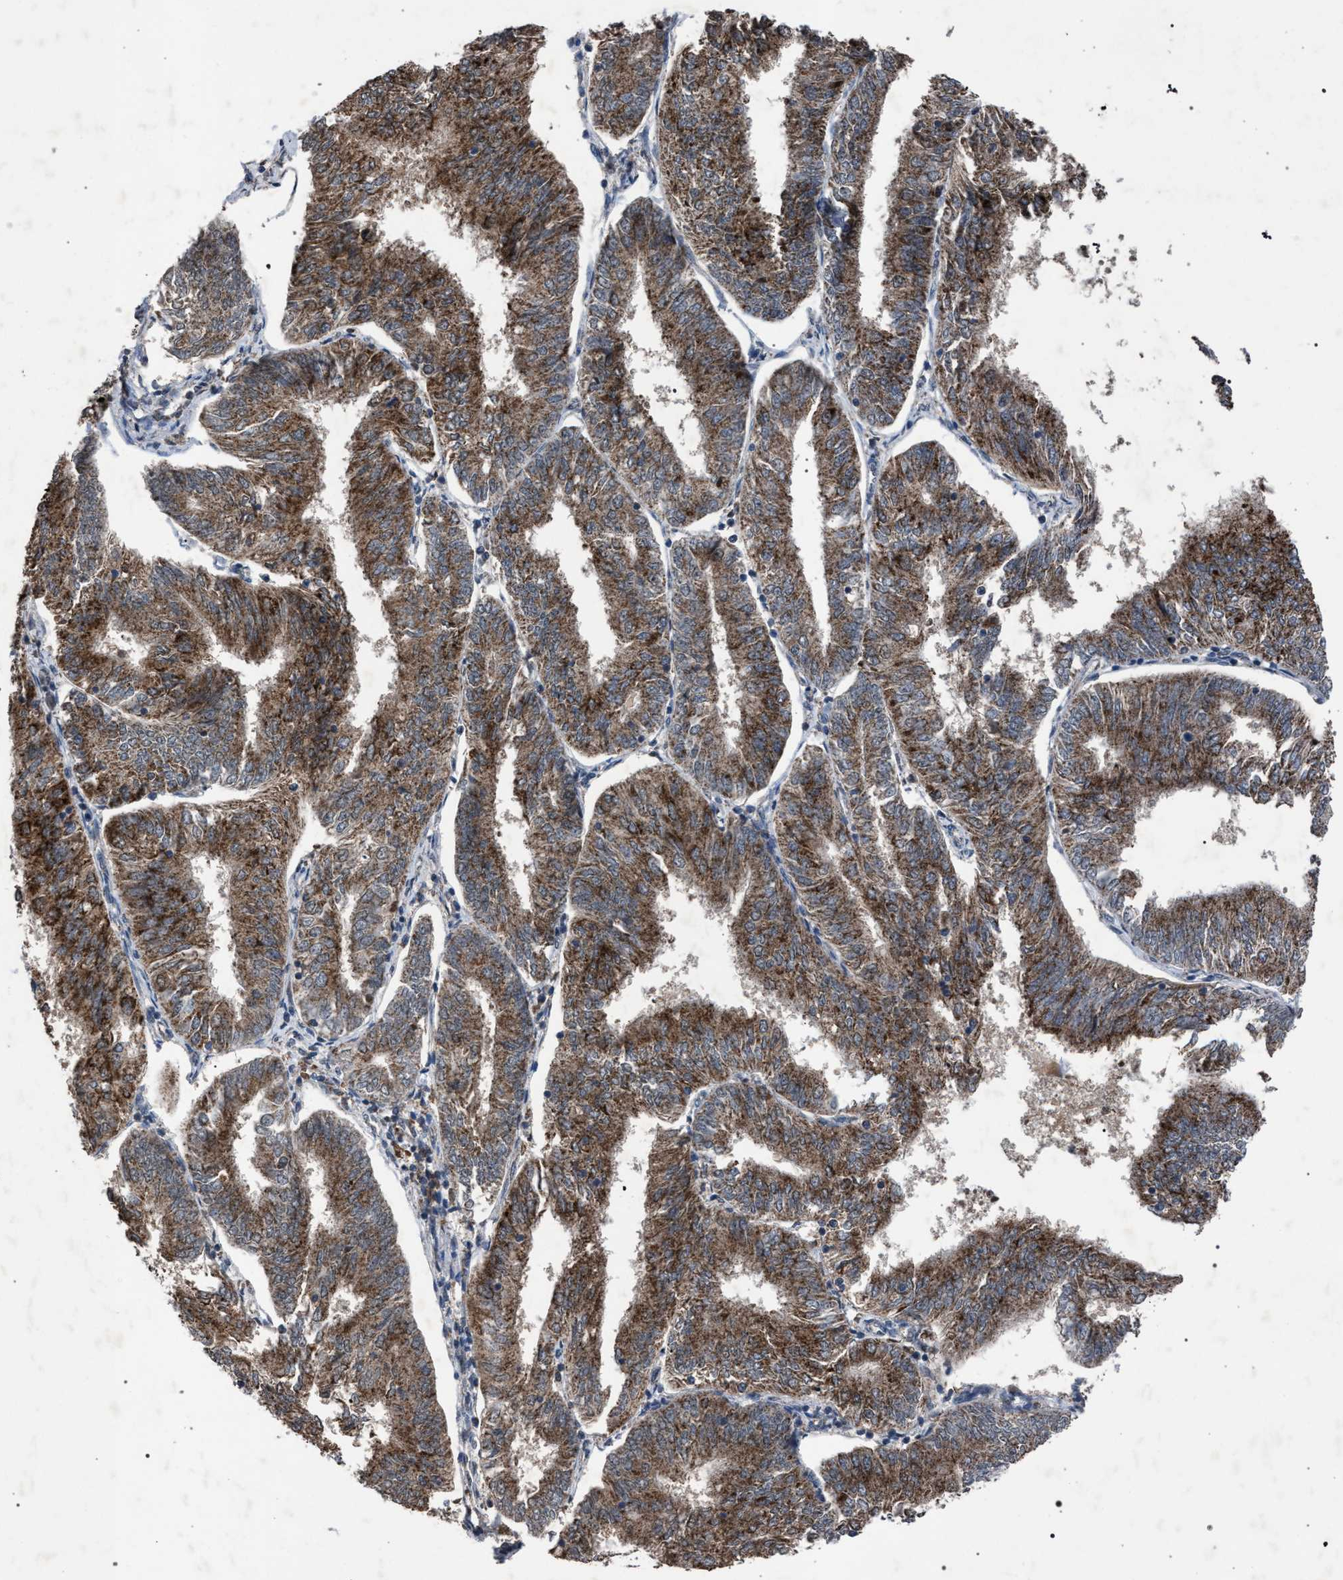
{"staining": {"intensity": "strong", "quantity": ">75%", "location": "cytoplasmic/membranous"}, "tissue": "endometrial cancer", "cell_type": "Tumor cells", "image_type": "cancer", "snomed": [{"axis": "morphology", "description": "Adenocarcinoma, NOS"}, {"axis": "topography", "description": "Endometrium"}], "caption": "DAB immunohistochemical staining of endometrial adenocarcinoma shows strong cytoplasmic/membranous protein positivity in about >75% of tumor cells.", "gene": "HSD17B4", "patient": {"sex": "female", "age": 58}}